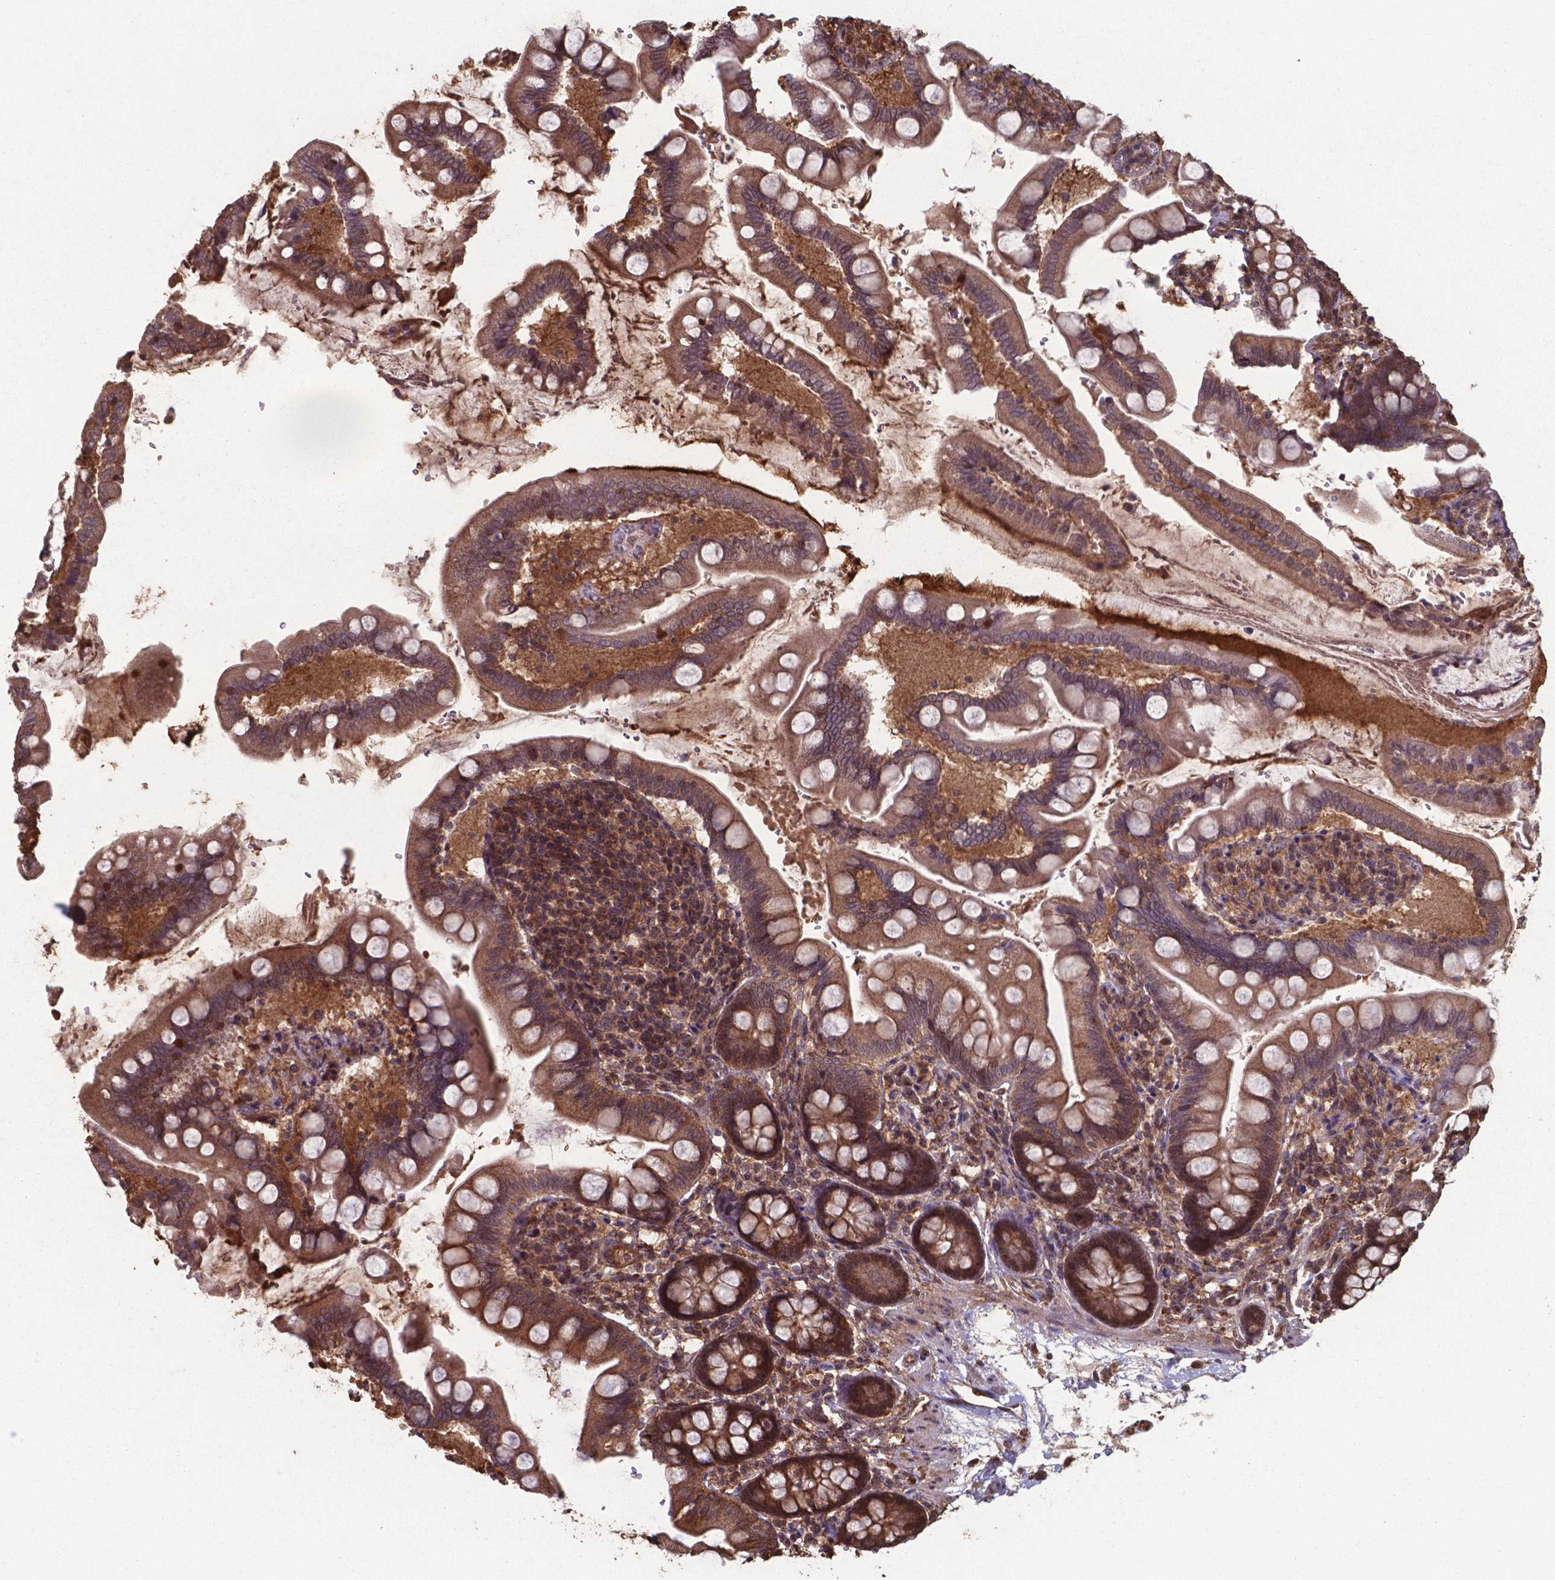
{"staining": {"intensity": "strong", "quantity": "25%-75%", "location": "cytoplasmic/membranous,nuclear"}, "tissue": "small intestine", "cell_type": "Glandular cells", "image_type": "normal", "snomed": [{"axis": "morphology", "description": "Normal tissue, NOS"}, {"axis": "topography", "description": "Small intestine"}], "caption": "A brown stain highlights strong cytoplasmic/membranous,nuclear staining of a protein in glandular cells of benign human small intestine. (DAB (3,3'-diaminobenzidine) = brown stain, brightfield microscopy at high magnification).", "gene": "CHP2", "patient": {"sex": "female", "age": 56}}